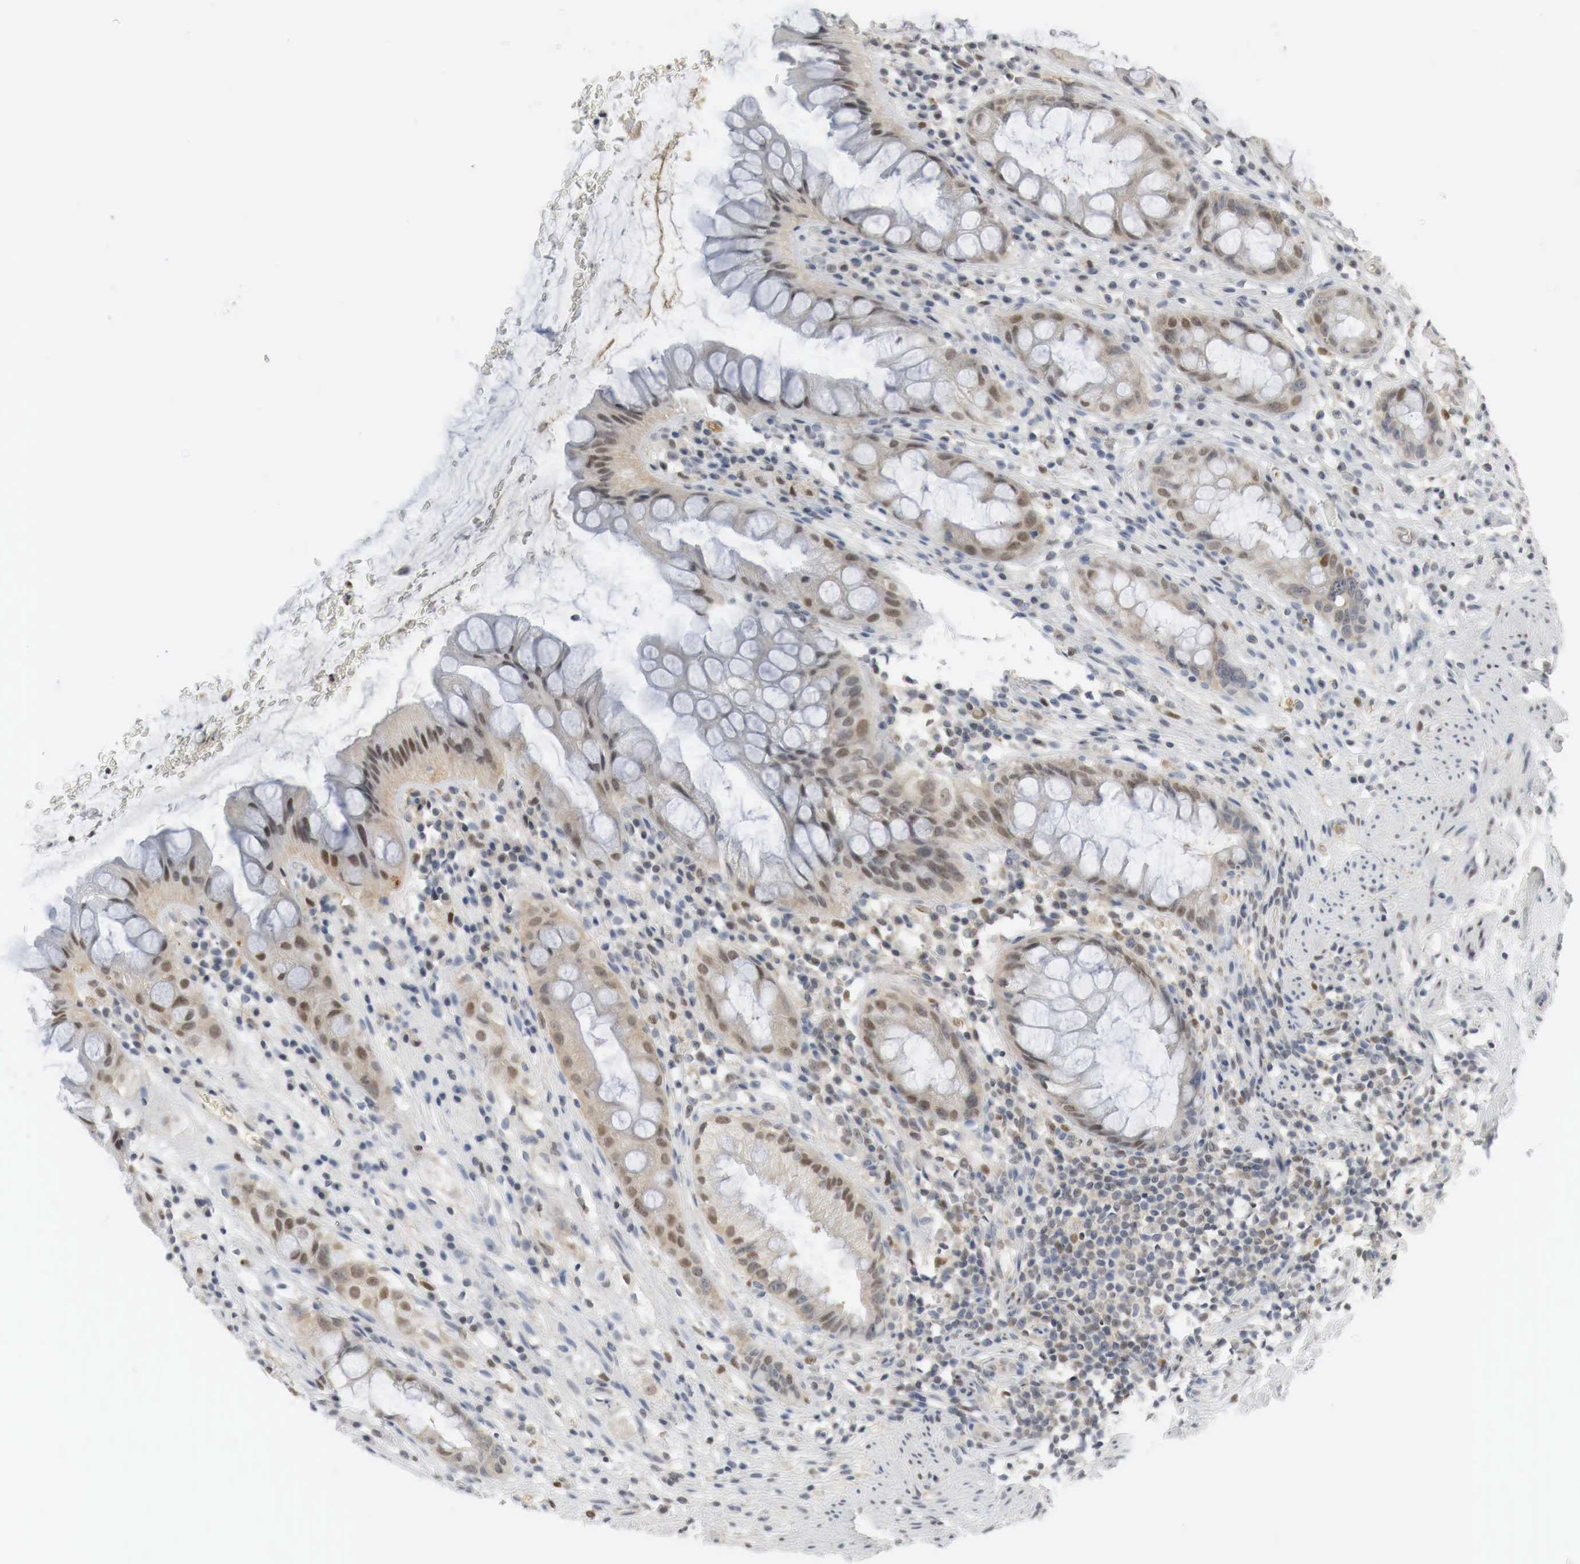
{"staining": {"intensity": "moderate", "quantity": "25%-75%", "location": "cytoplasmic/membranous,nuclear"}, "tissue": "rectum", "cell_type": "Glandular cells", "image_type": "normal", "snomed": [{"axis": "morphology", "description": "Normal tissue, NOS"}, {"axis": "topography", "description": "Rectum"}], "caption": "Moderate cytoplasmic/membranous,nuclear positivity for a protein is identified in about 25%-75% of glandular cells of normal rectum using IHC.", "gene": "MYC", "patient": {"sex": "male", "age": 65}}